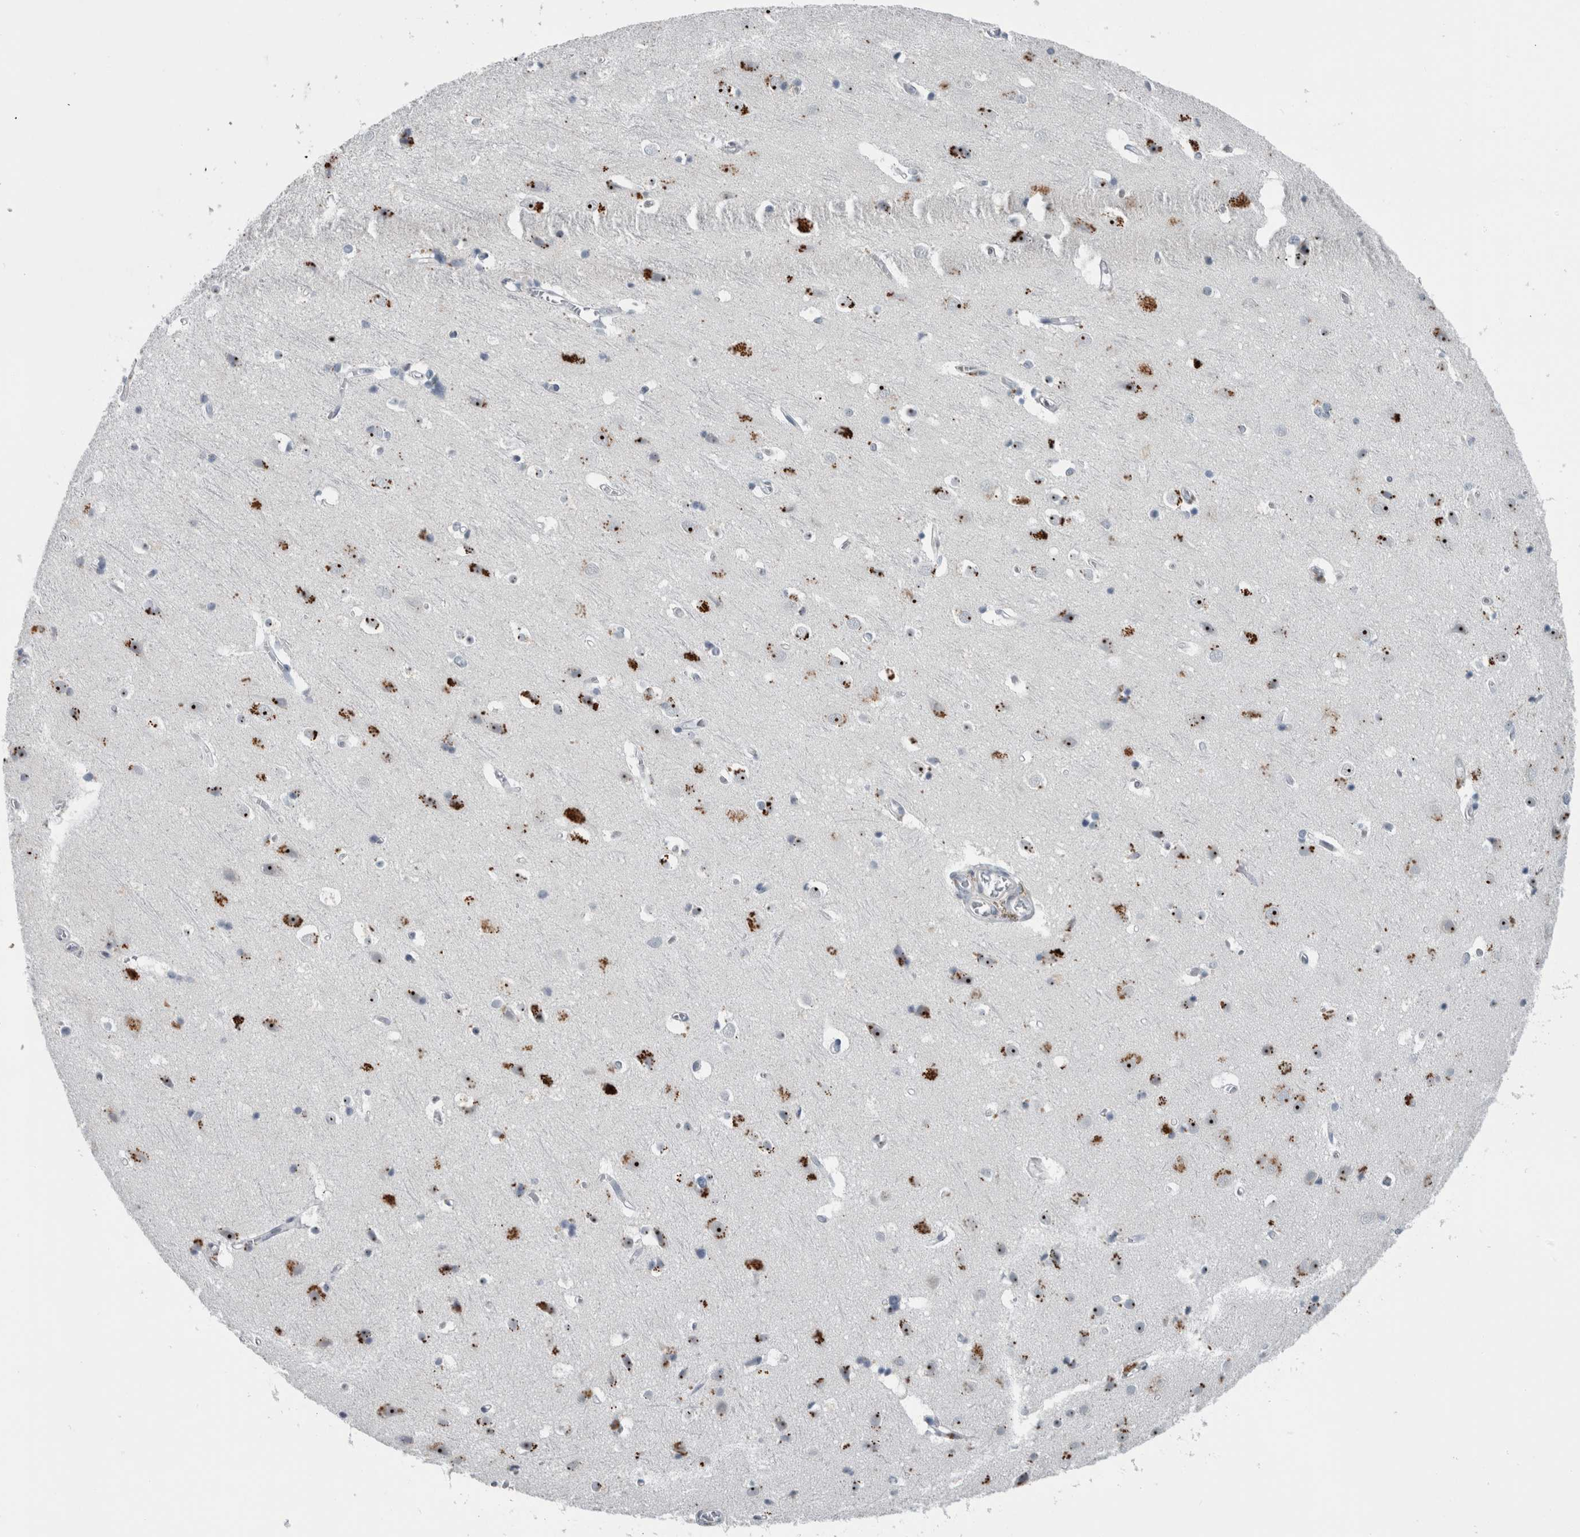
{"staining": {"intensity": "weak", "quantity": "25%-75%", "location": "nuclear"}, "tissue": "cerebral cortex", "cell_type": "Endothelial cells", "image_type": "normal", "snomed": [{"axis": "morphology", "description": "Normal tissue, NOS"}, {"axis": "topography", "description": "Cerebral cortex"}], "caption": "High-power microscopy captured an immunohistochemistry (IHC) photomicrograph of benign cerebral cortex, revealing weak nuclear staining in about 25%-75% of endothelial cells. (Stains: DAB (3,3'-diaminobenzidine) in brown, nuclei in blue, Microscopy: brightfield microscopy at high magnification).", "gene": "UTP6", "patient": {"sex": "male", "age": 54}}